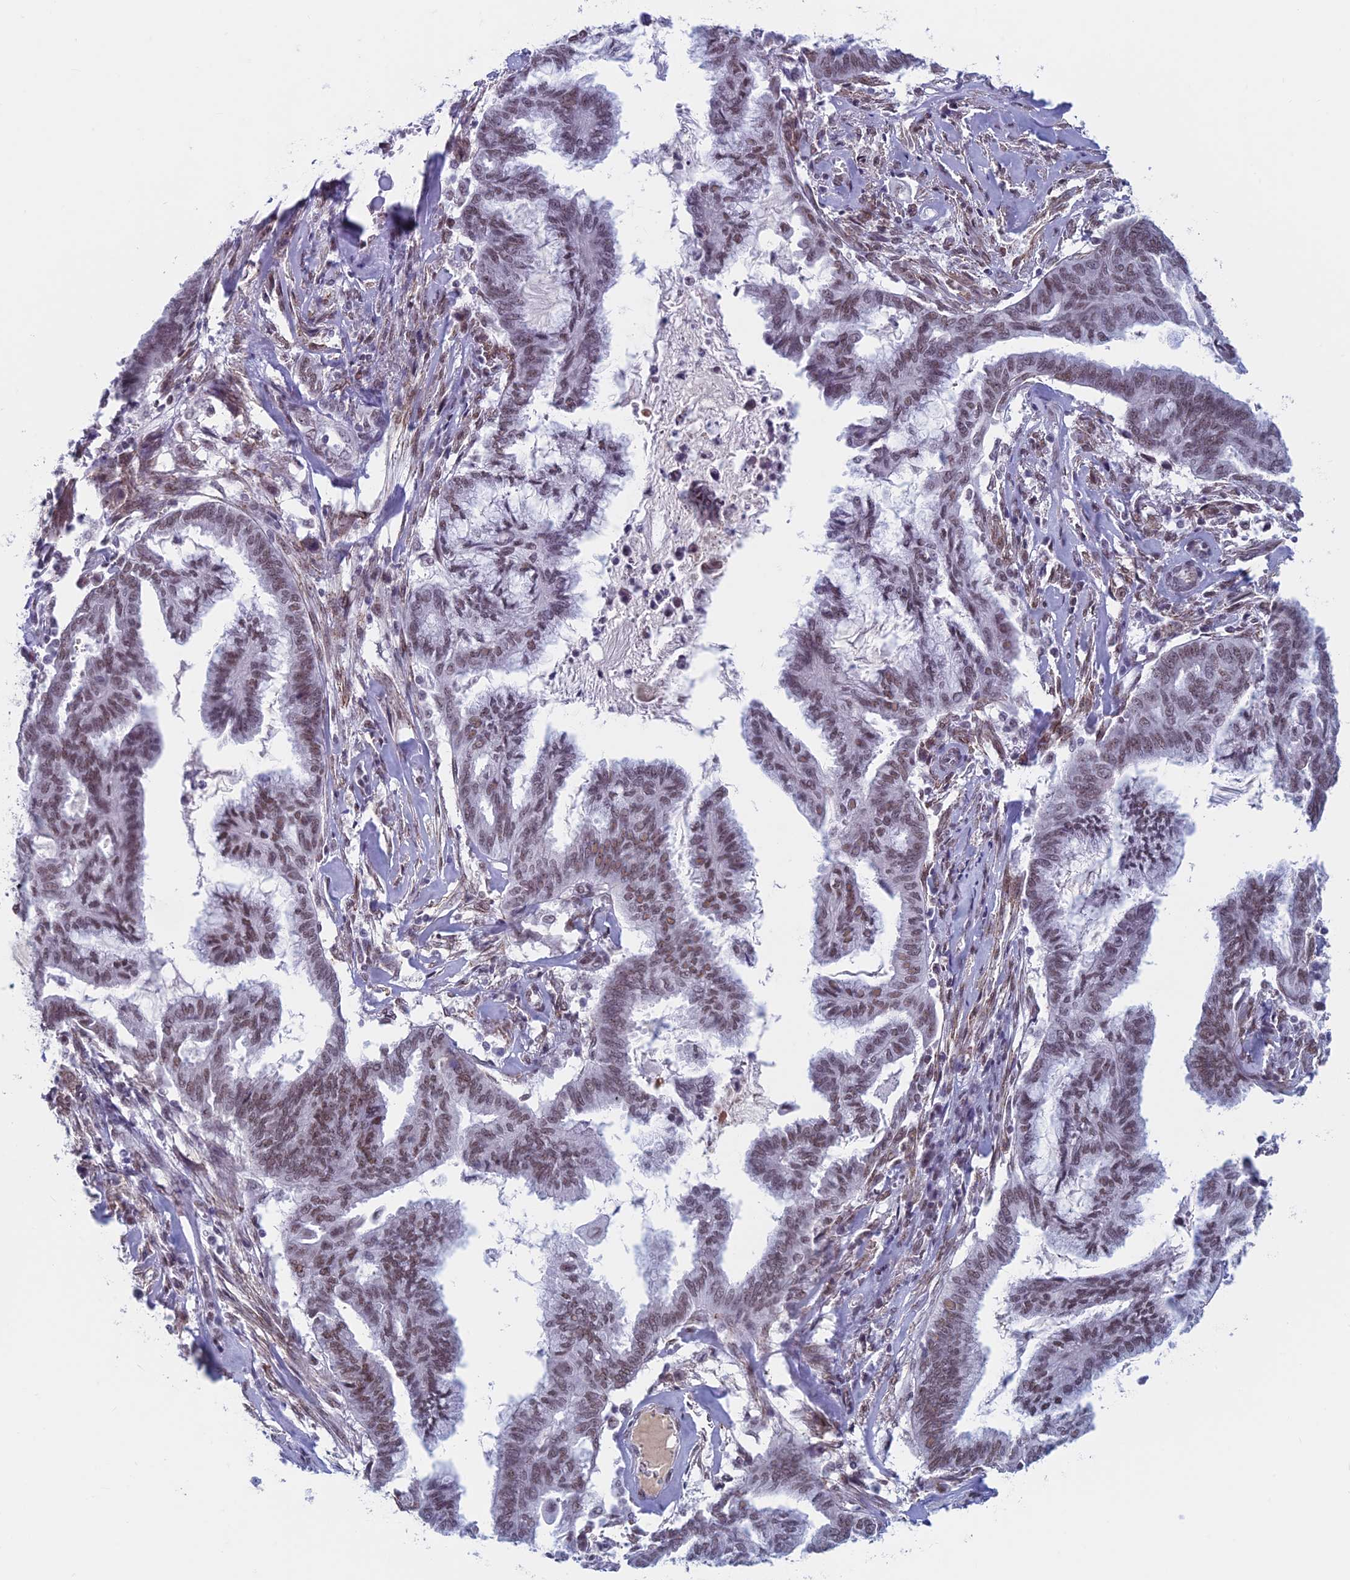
{"staining": {"intensity": "moderate", "quantity": ">75%", "location": "nuclear"}, "tissue": "endometrial cancer", "cell_type": "Tumor cells", "image_type": "cancer", "snomed": [{"axis": "morphology", "description": "Adenocarcinoma, NOS"}, {"axis": "topography", "description": "Endometrium"}], "caption": "Endometrial adenocarcinoma was stained to show a protein in brown. There is medium levels of moderate nuclear positivity in approximately >75% of tumor cells.", "gene": "ASH2L", "patient": {"sex": "female", "age": 86}}